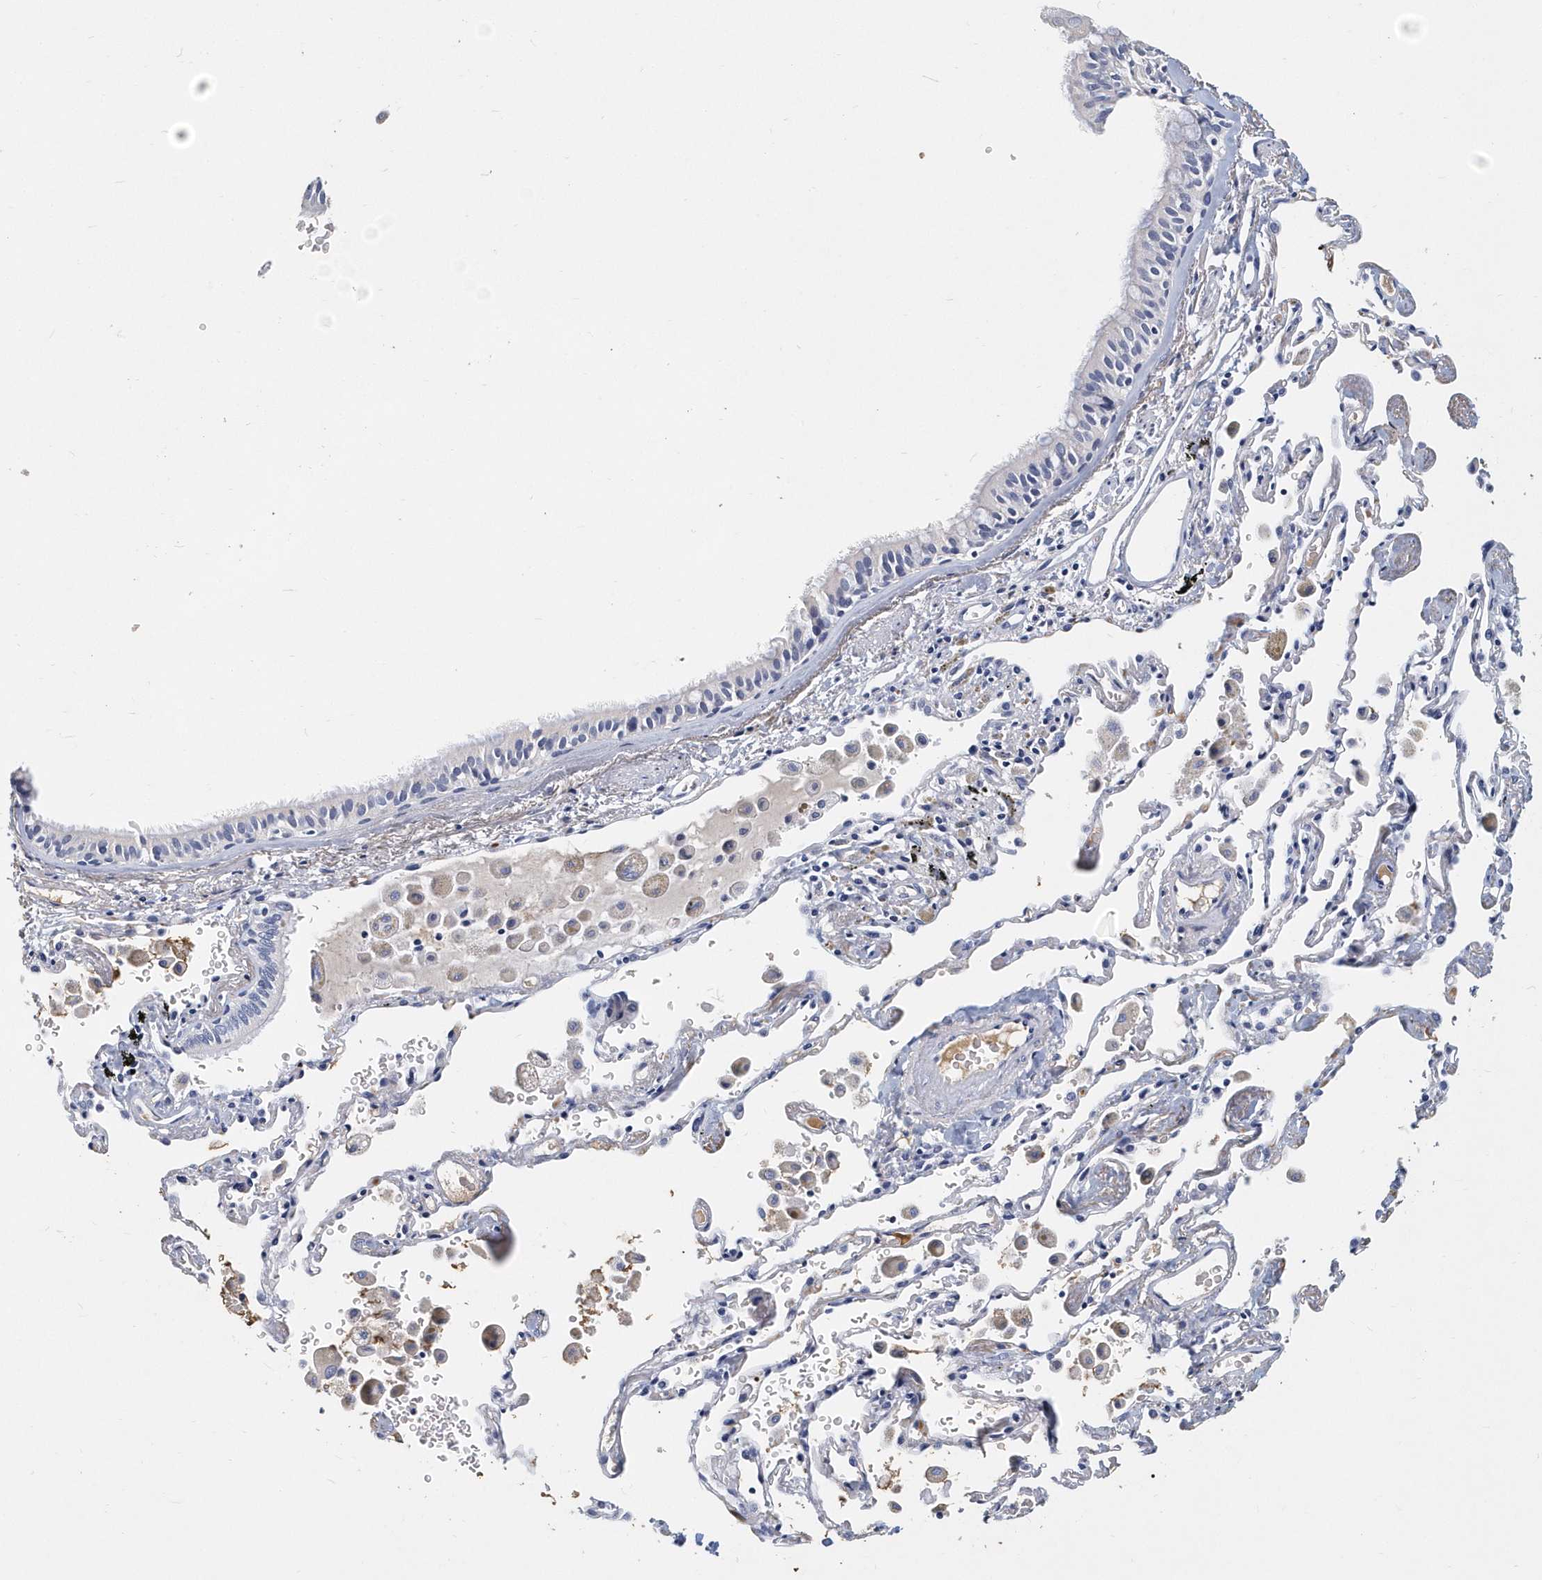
{"staining": {"intensity": "negative", "quantity": "none", "location": "none"}, "tissue": "bronchus", "cell_type": "Respiratory epithelial cells", "image_type": "normal", "snomed": [{"axis": "morphology", "description": "Normal tissue, NOS"}, {"axis": "morphology", "description": "Adenocarcinoma, NOS"}, {"axis": "topography", "description": "Bronchus"}, {"axis": "topography", "description": "Lung"}], "caption": "Histopathology image shows no protein expression in respiratory epithelial cells of normal bronchus.", "gene": "ITGA2B", "patient": {"sex": "male", "age": 54}}